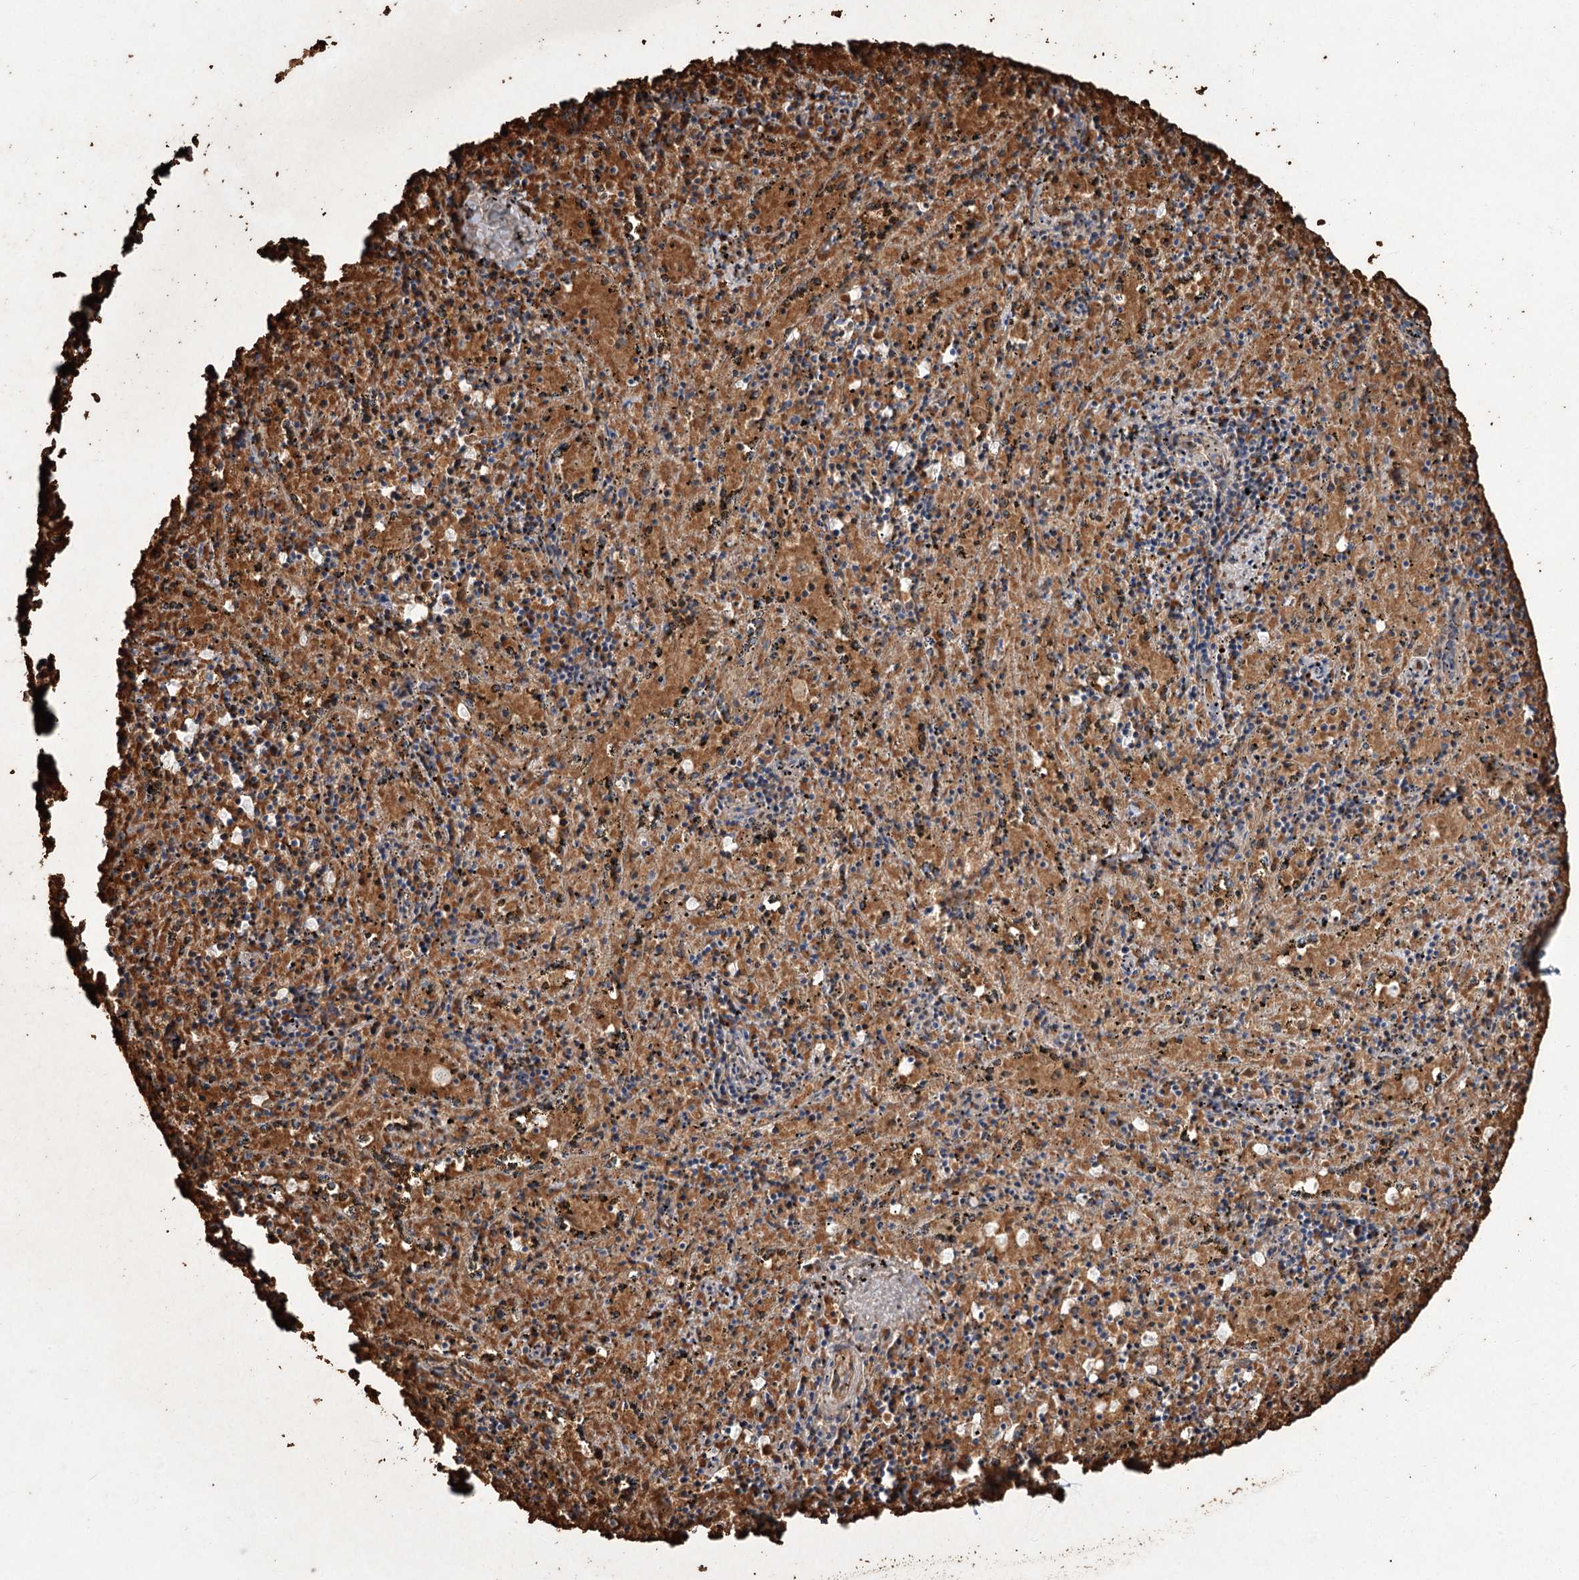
{"staining": {"intensity": "moderate", "quantity": "25%-75%", "location": "cytoplasmic/membranous"}, "tissue": "spleen", "cell_type": "Cells in red pulp", "image_type": "normal", "snomed": [{"axis": "morphology", "description": "Normal tissue, NOS"}, {"axis": "topography", "description": "Spleen"}], "caption": "Protein analysis of unremarkable spleen shows moderate cytoplasmic/membranous positivity in approximately 25%-75% of cells in red pulp. Using DAB (brown) and hematoxylin (blue) stains, captured at high magnification using brightfield microscopy.", "gene": "HBA1", "patient": {"sex": "male", "age": 11}}